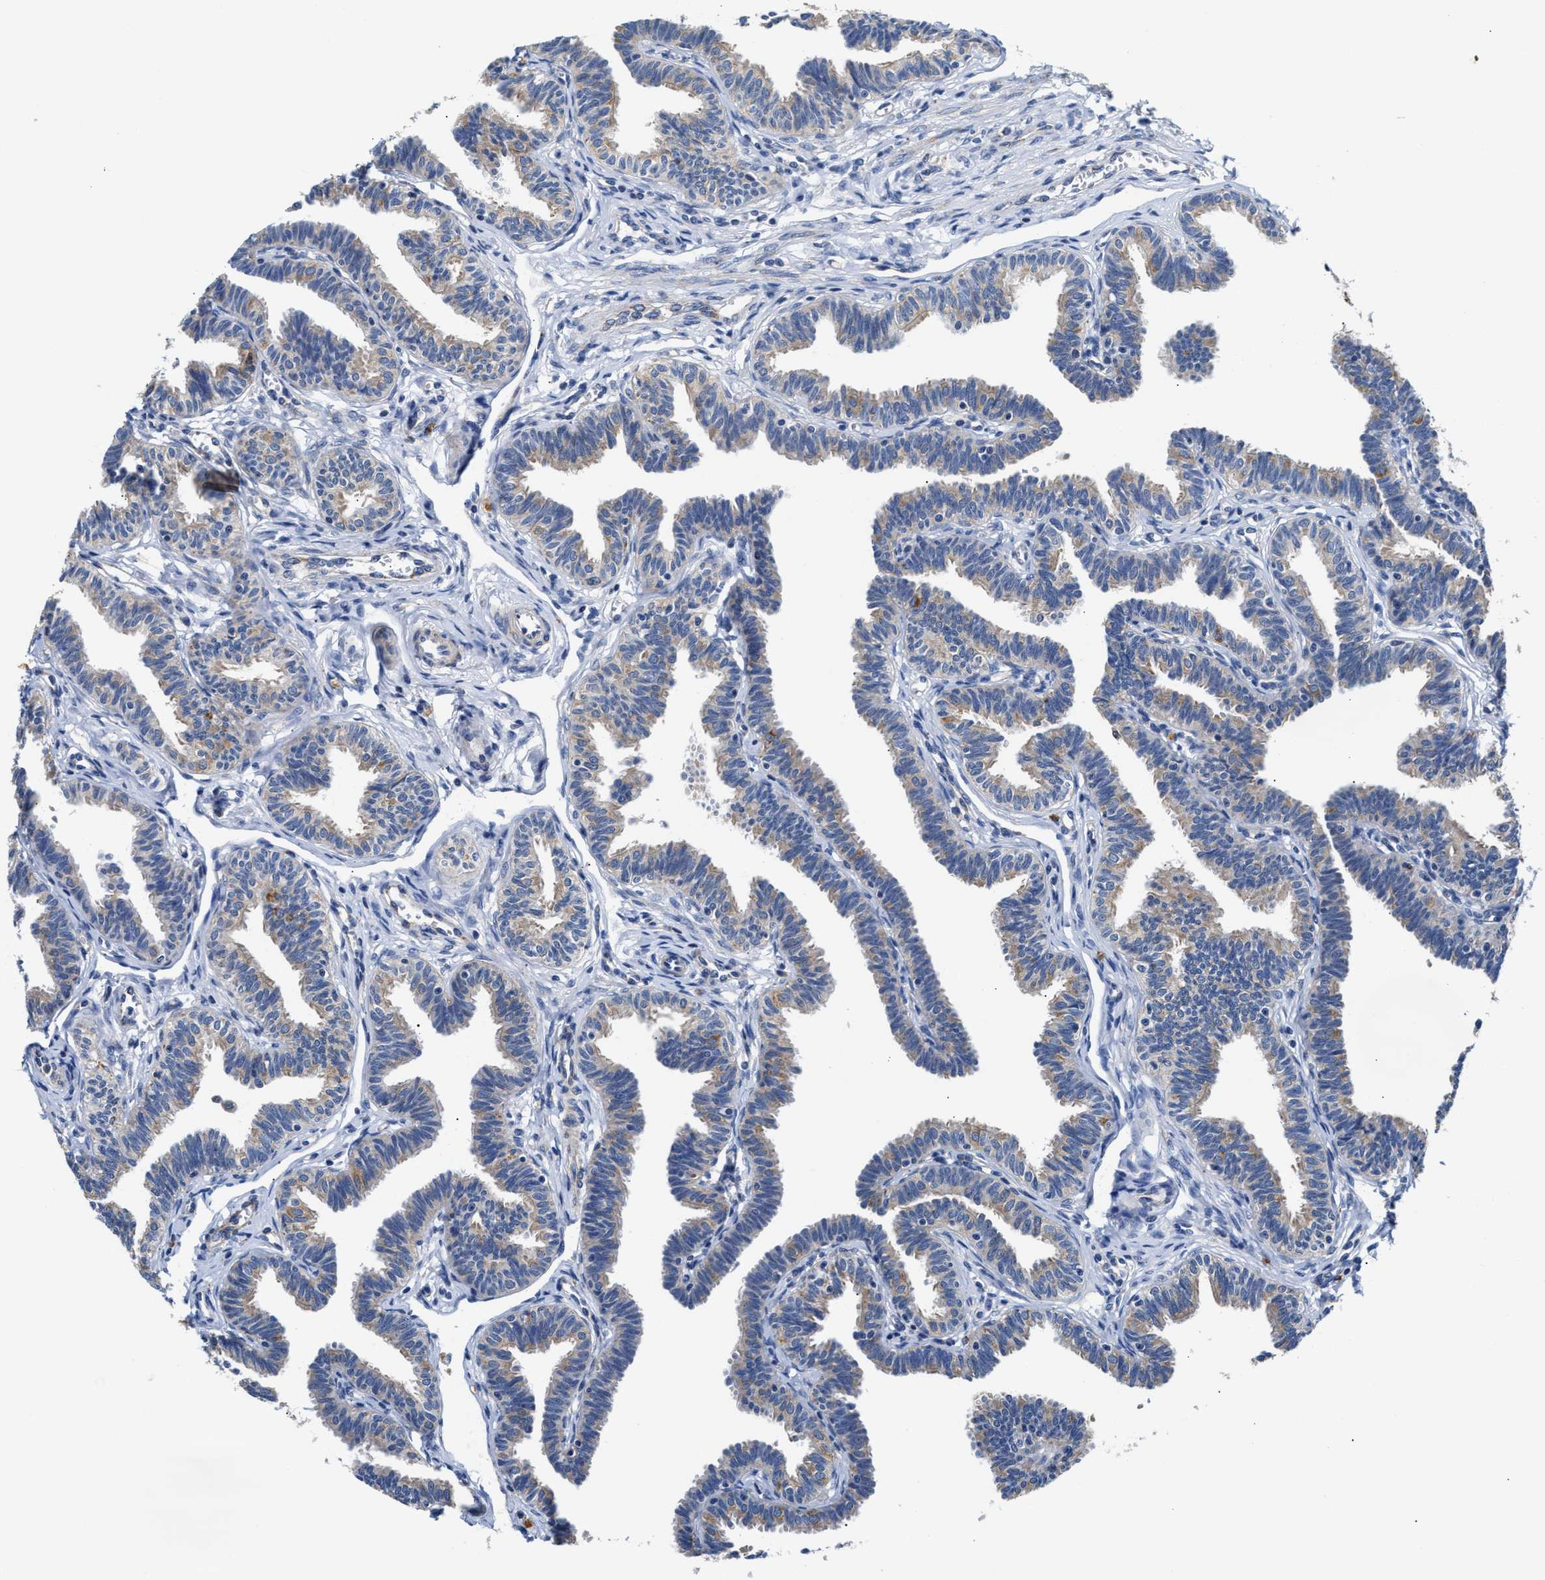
{"staining": {"intensity": "moderate", "quantity": "25%-75%", "location": "cytoplasmic/membranous"}, "tissue": "fallopian tube", "cell_type": "Glandular cells", "image_type": "normal", "snomed": [{"axis": "morphology", "description": "Normal tissue, NOS"}, {"axis": "topography", "description": "Fallopian tube"}, {"axis": "topography", "description": "Ovary"}], "caption": "Immunohistochemical staining of benign fallopian tube reveals moderate cytoplasmic/membranous protein positivity in about 25%-75% of glandular cells.", "gene": "ACADVL", "patient": {"sex": "female", "age": 23}}